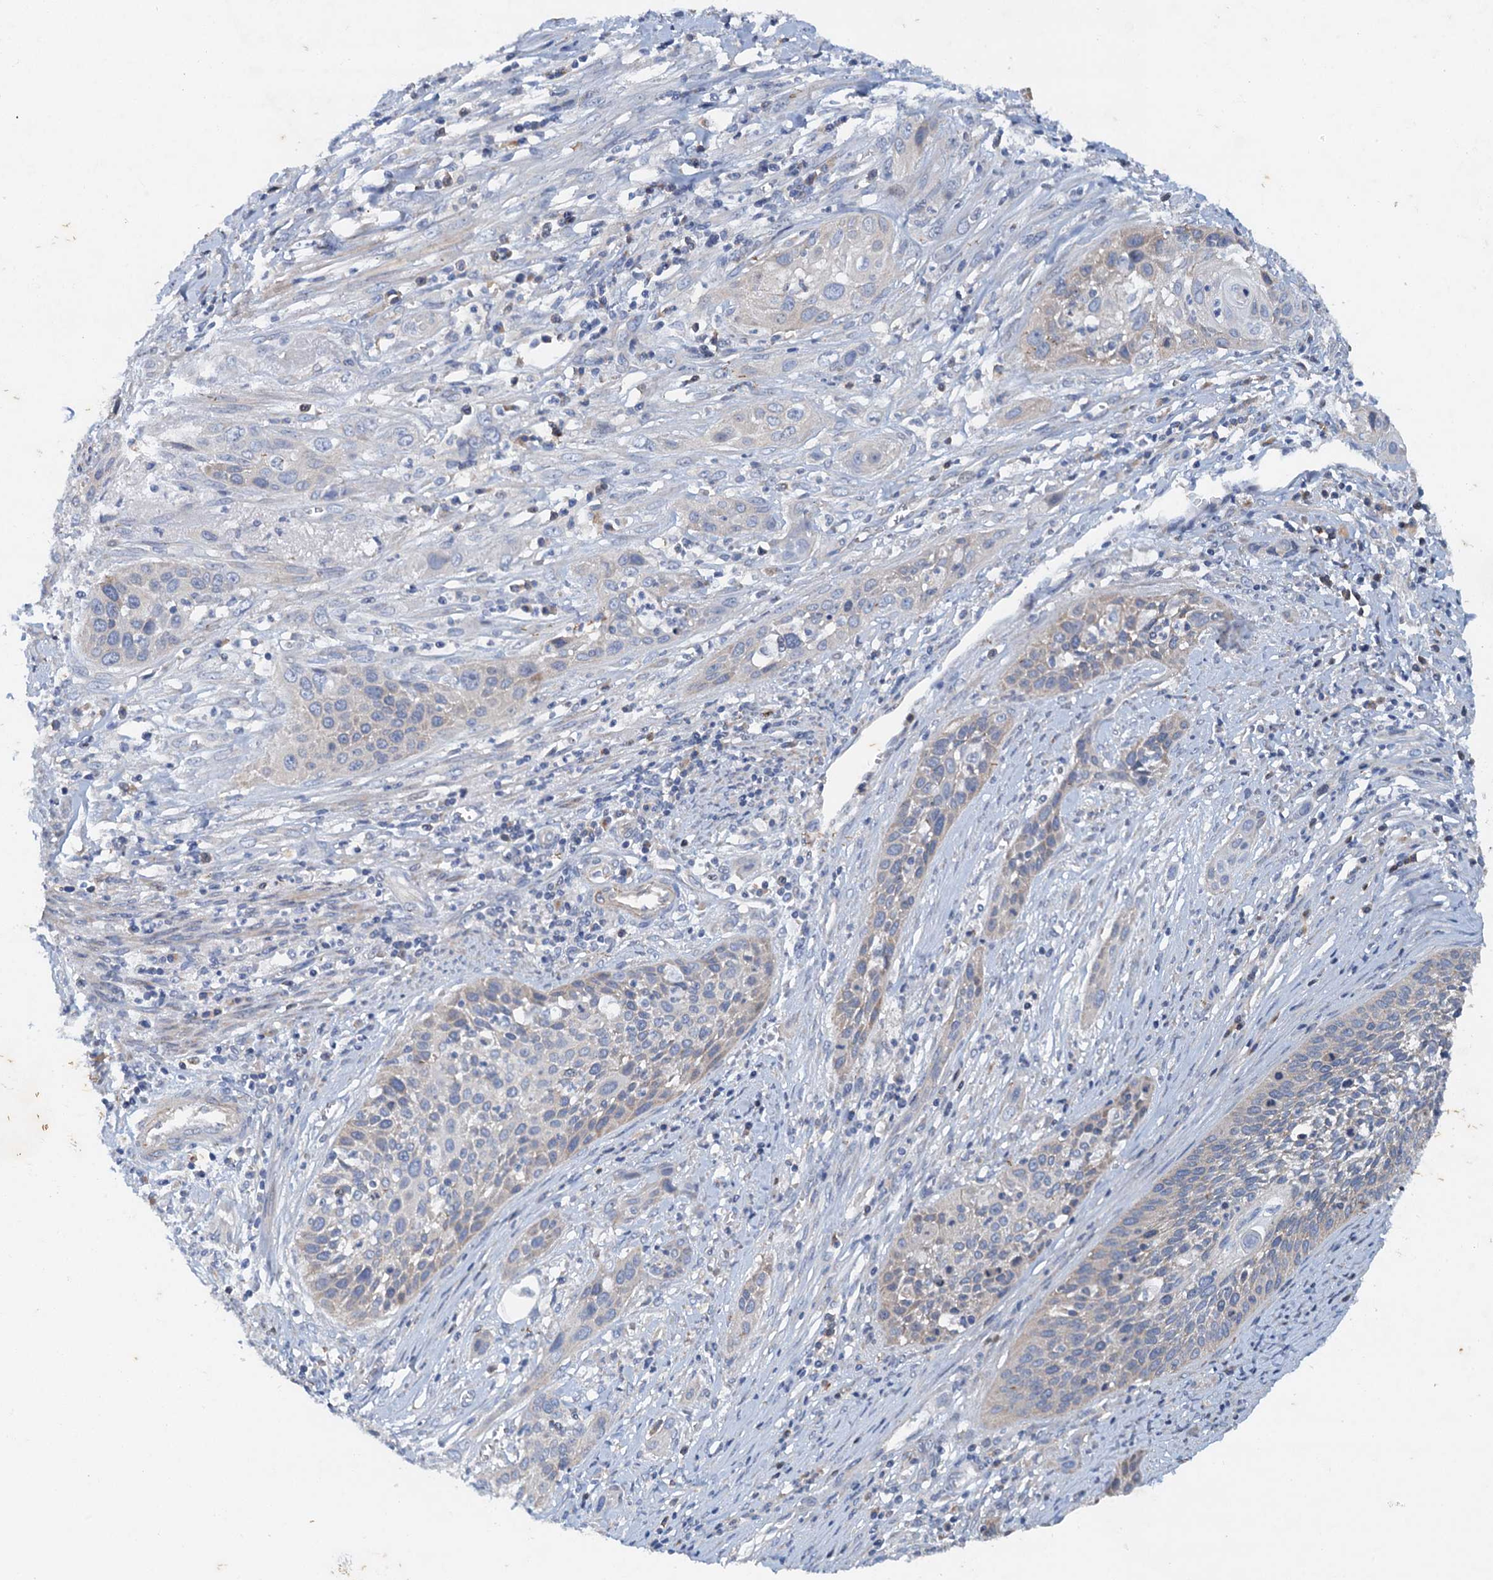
{"staining": {"intensity": "negative", "quantity": "none", "location": "none"}, "tissue": "cervical cancer", "cell_type": "Tumor cells", "image_type": "cancer", "snomed": [{"axis": "morphology", "description": "Squamous cell carcinoma, NOS"}, {"axis": "topography", "description": "Cervix"}], "caption": "Immunohistochemistry micrograph of human cervical cancer stained for a protein (brown), which reveals no expression in tumor cells.", "gene": "NBEA", "patient": {"sex": "female", "age": 34}}